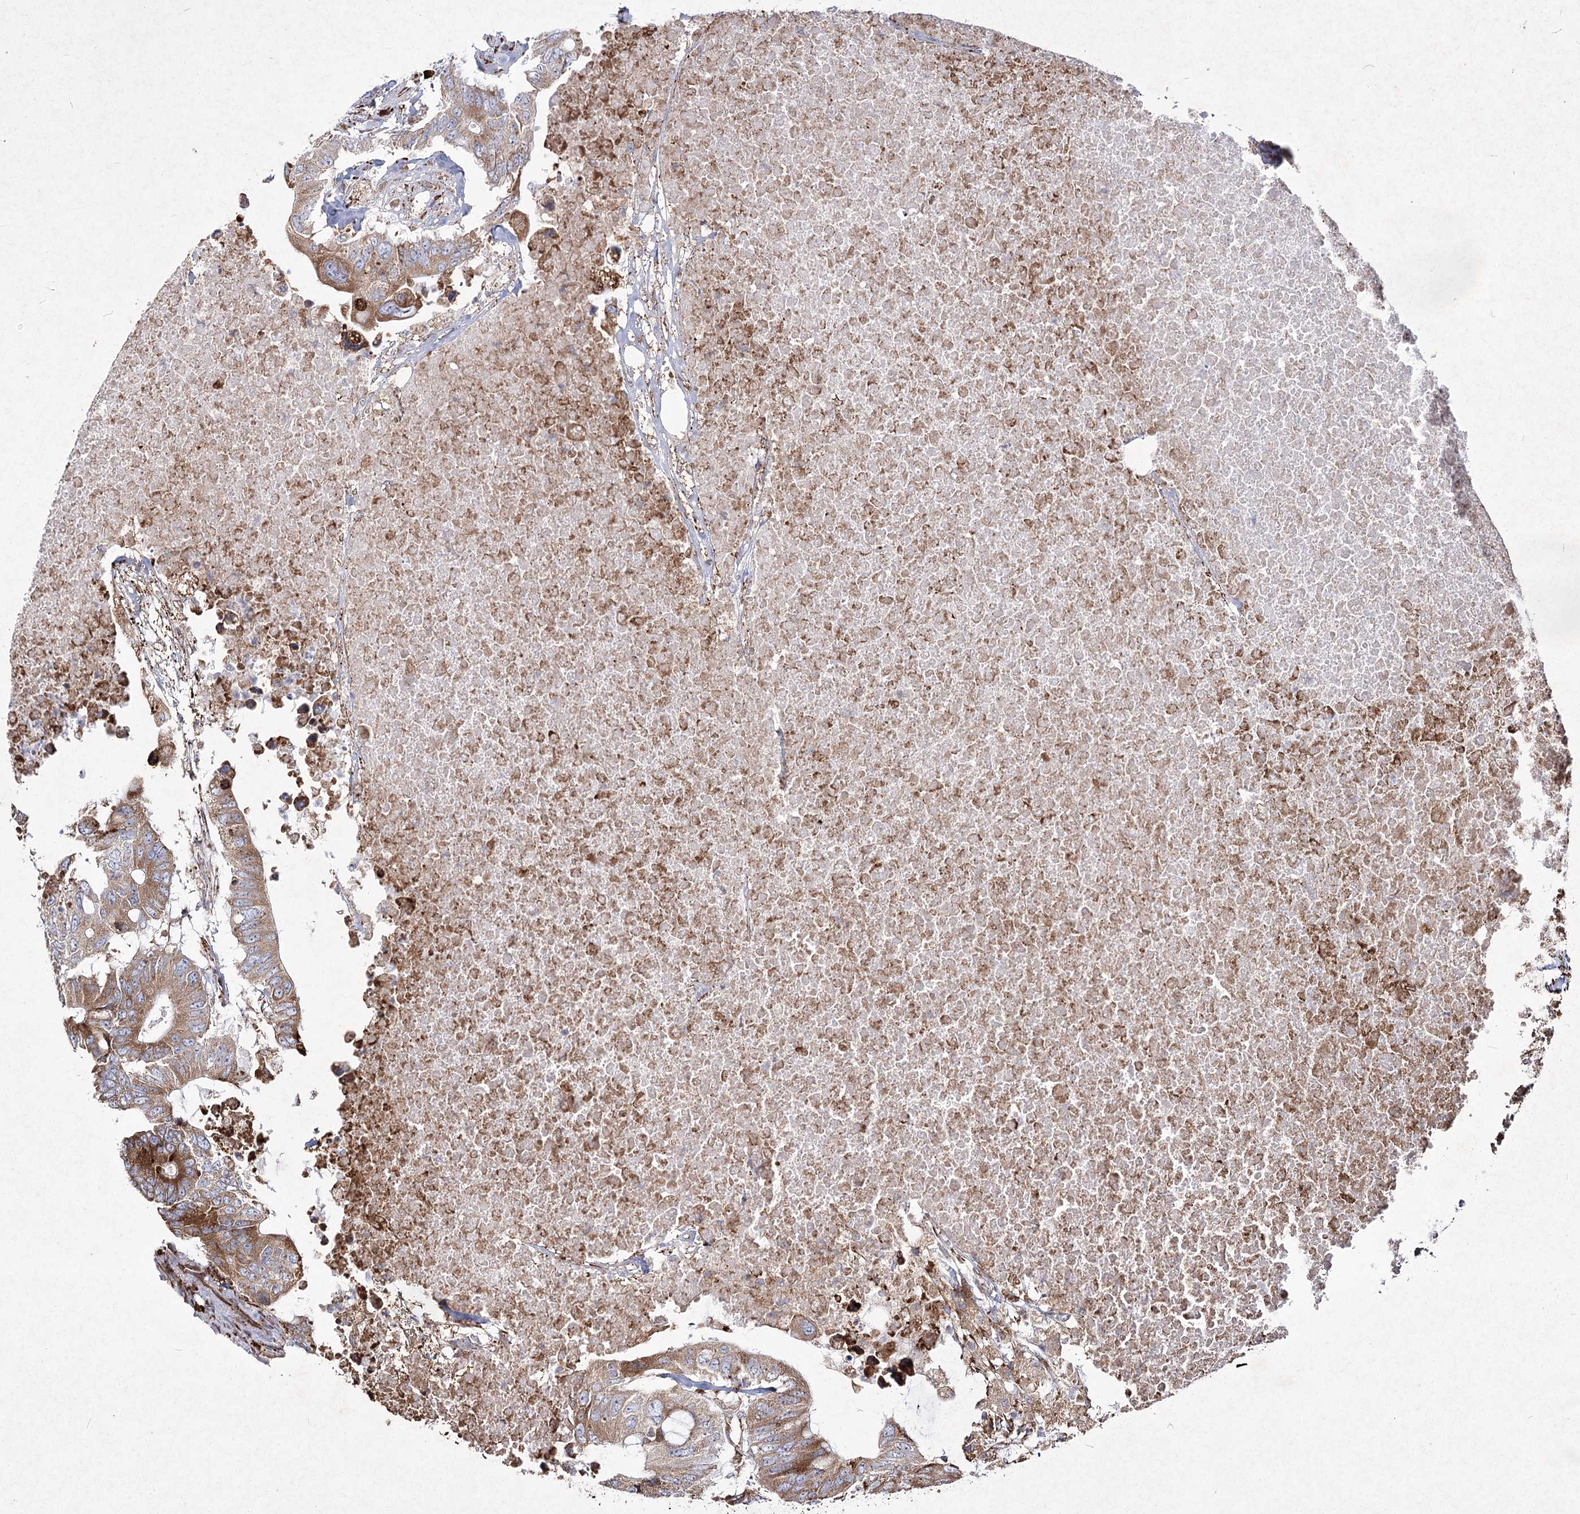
{"staining": {"intensity": "moderate", "quantity": ">75%", "location": "cytoplasmic/membranous"}, "tissue": "colorectal cancer", "cell_type": "Tumor cells", "image_type": "cancer", "snomed": [{"axis": "morphology", "description": "Adenocarcinoma, NOS"}, {"axis": "topography", "description": "Colon"}], "caption": "Colorectal cancer tissue shows moderate cytoplasmic/membranous staining in about >75% of tumor cells, visualized by immunohistochemistry.", "gene": "NHLRC2", "patient": {"sex": "male", "age": 71}}